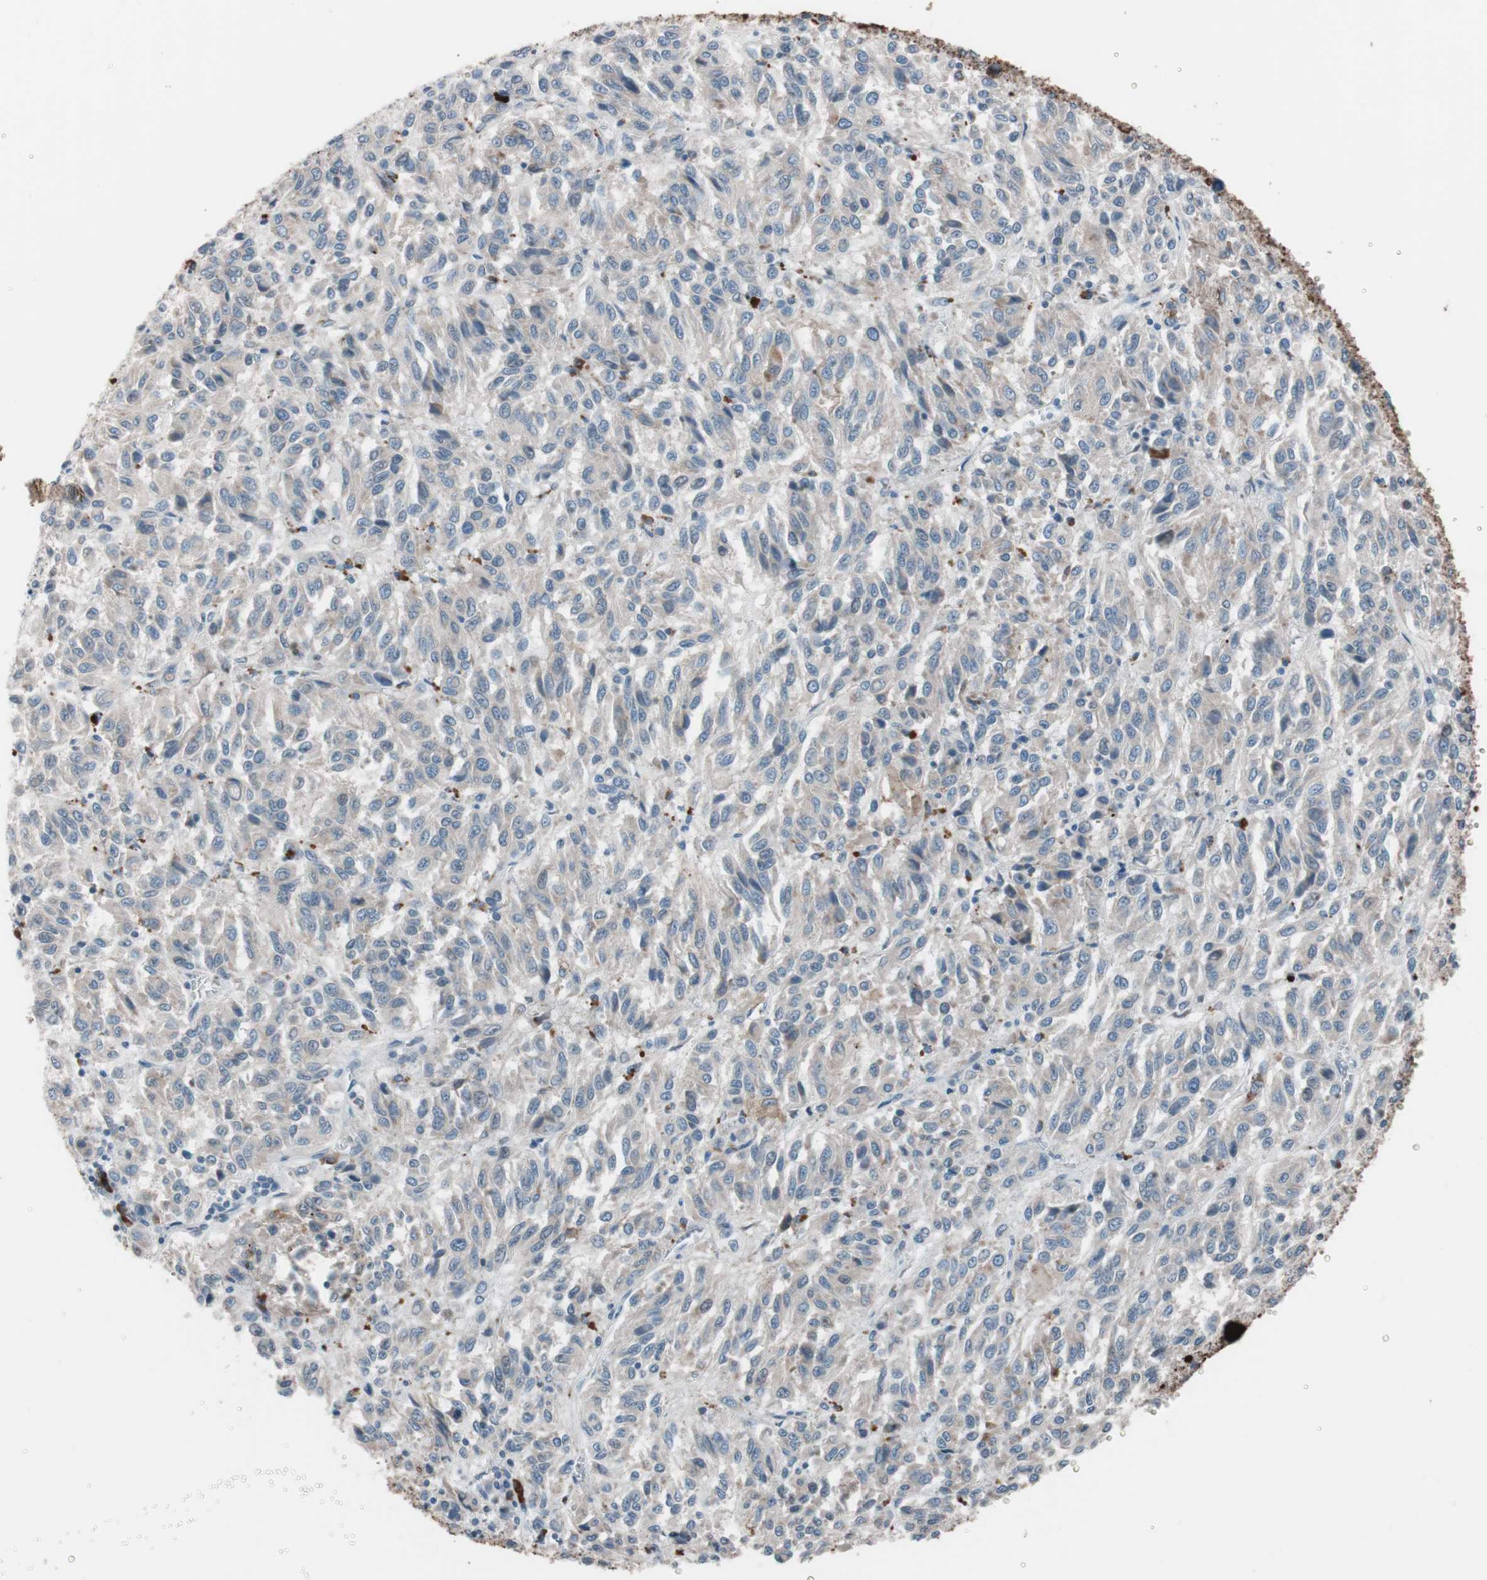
{"staining": {"intensity": "weak", "quantity": "25%-75%", "location": "cytoplasmic/membranous"}, "tissue": "melanoma", "cell_type": "Tumor cells", "image_type": "cancer", "snomed": [{"axis": "morphology", "description": "Malignant melanoma, Metastatic site"}, {"axis": "topography", "description": "Lung"}], "caption": "Malignant melanoma (metastatic site) stained with immunohistochemistry reveals weak cytoplasmic/membranous expression in approximately 25%-75% of tumor cells.", "gene": "GRB7", "patient": {"sex": "male", "age": 64}}